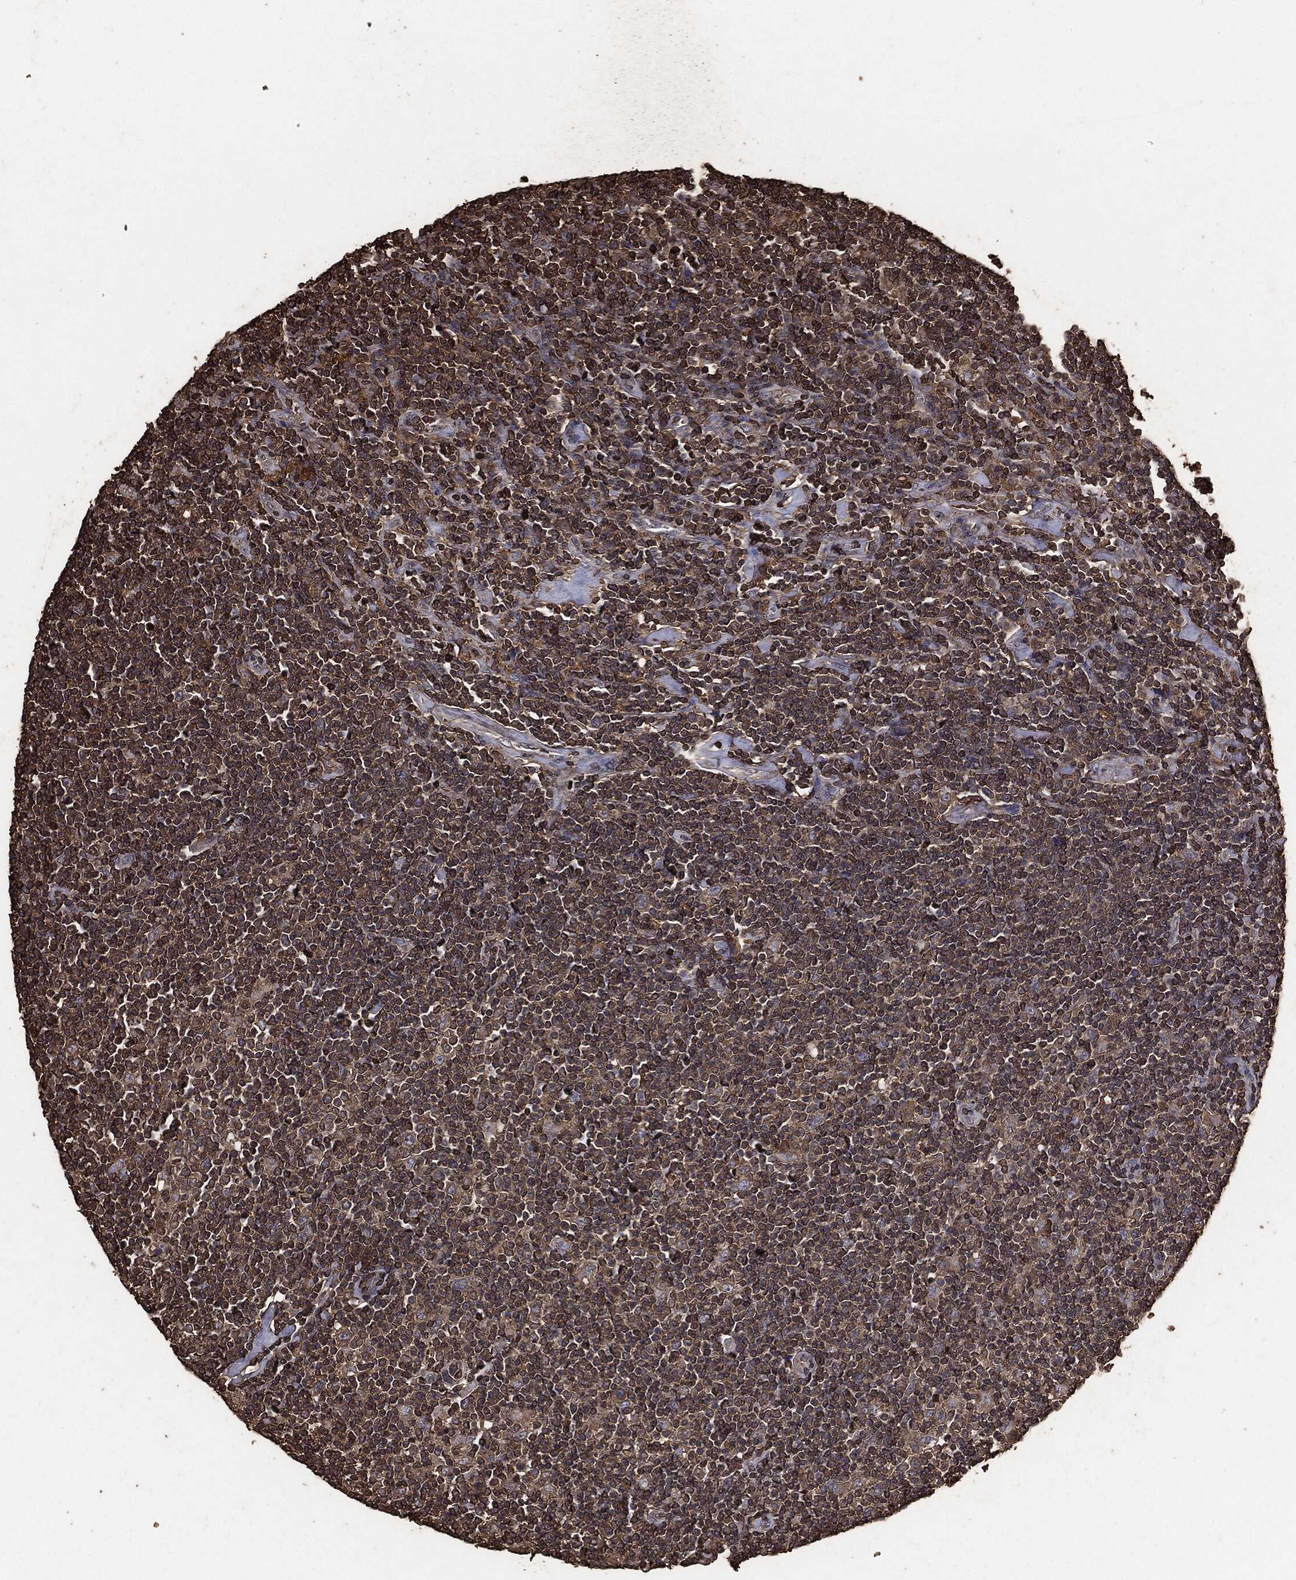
{"staining": {"intensity": "negative", "quantity": "none", "location": "none"}, "tissue": "lymphoma", "cell_type": "Tumor cells", "image_type": "cancer", "snomed": [{"axis": "morphology", "description": "Hodgkin's disease, NOS"}, {"axis": "topography", "description": "Lymph node"}], "caption": "DAB (3,3'-diaminobenzidine) immunohistochemical staining of Hodgkin's disease displays no significant staining in tumor cells.", "gene": "MTOR", "patient": {"sex": "male", "age": 40}}